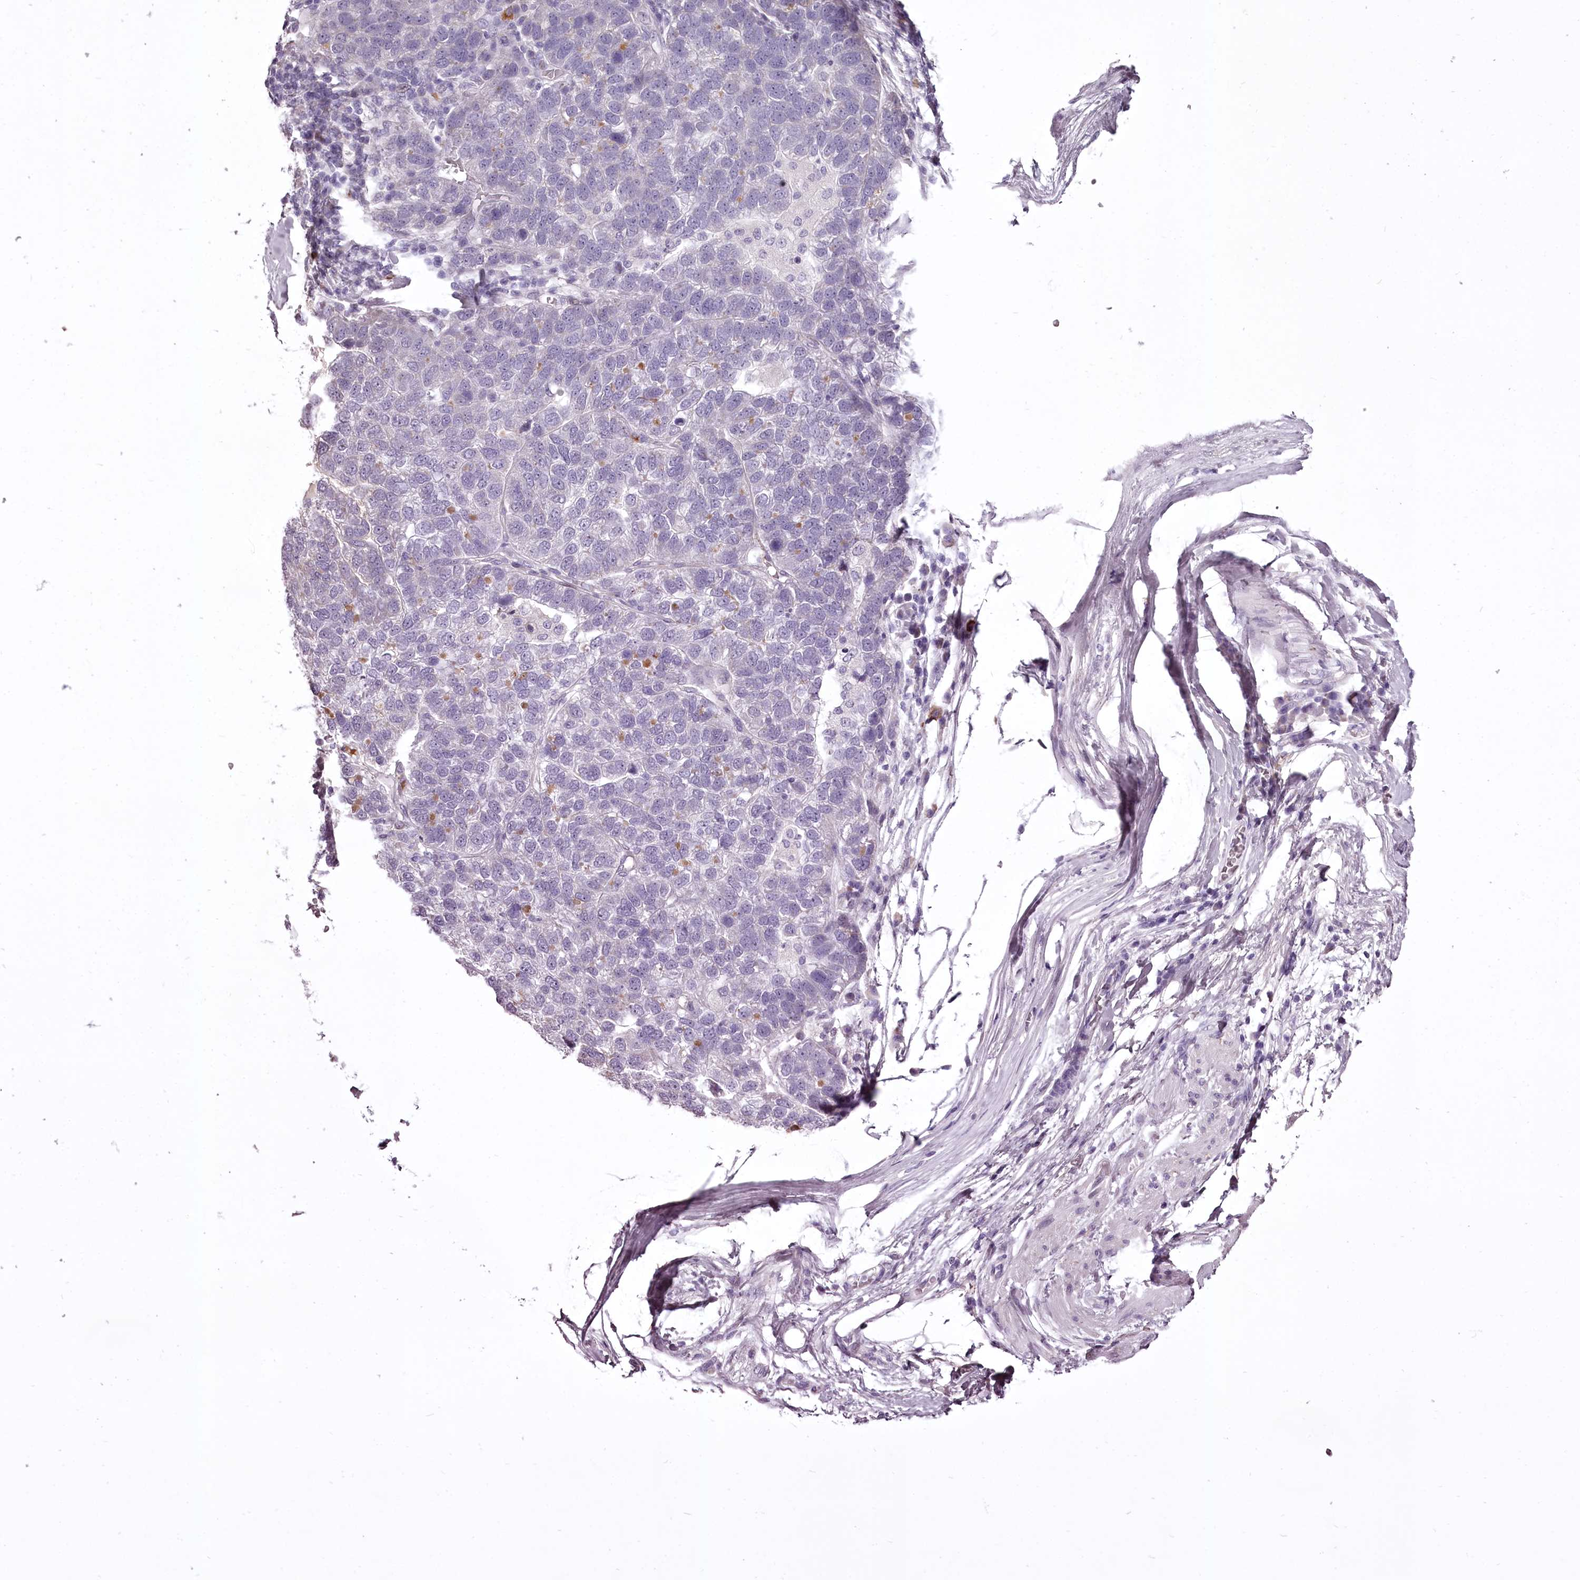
{"staining": {"intensity": "negative", "quantity": "none", "location": "none"}, "tissue": "pancreatic cancer", "cell_type": "Tumor cells", "image_type": "cancer", "snomed": [{"axis": "morphology", "description": "Adenocarcinoma, NOS"}, {"axis": "topography", "description": "Pancreas"}], "caption": "Tumor cells are negative for brown protein staining in pancreatic cancer. (DAB (3,3'-diaminobenzidine) immunohistochemistry with hematoxylin counter stain).", "gene": "C1orf56", "patient": {"sex": "female", "age": 61}}